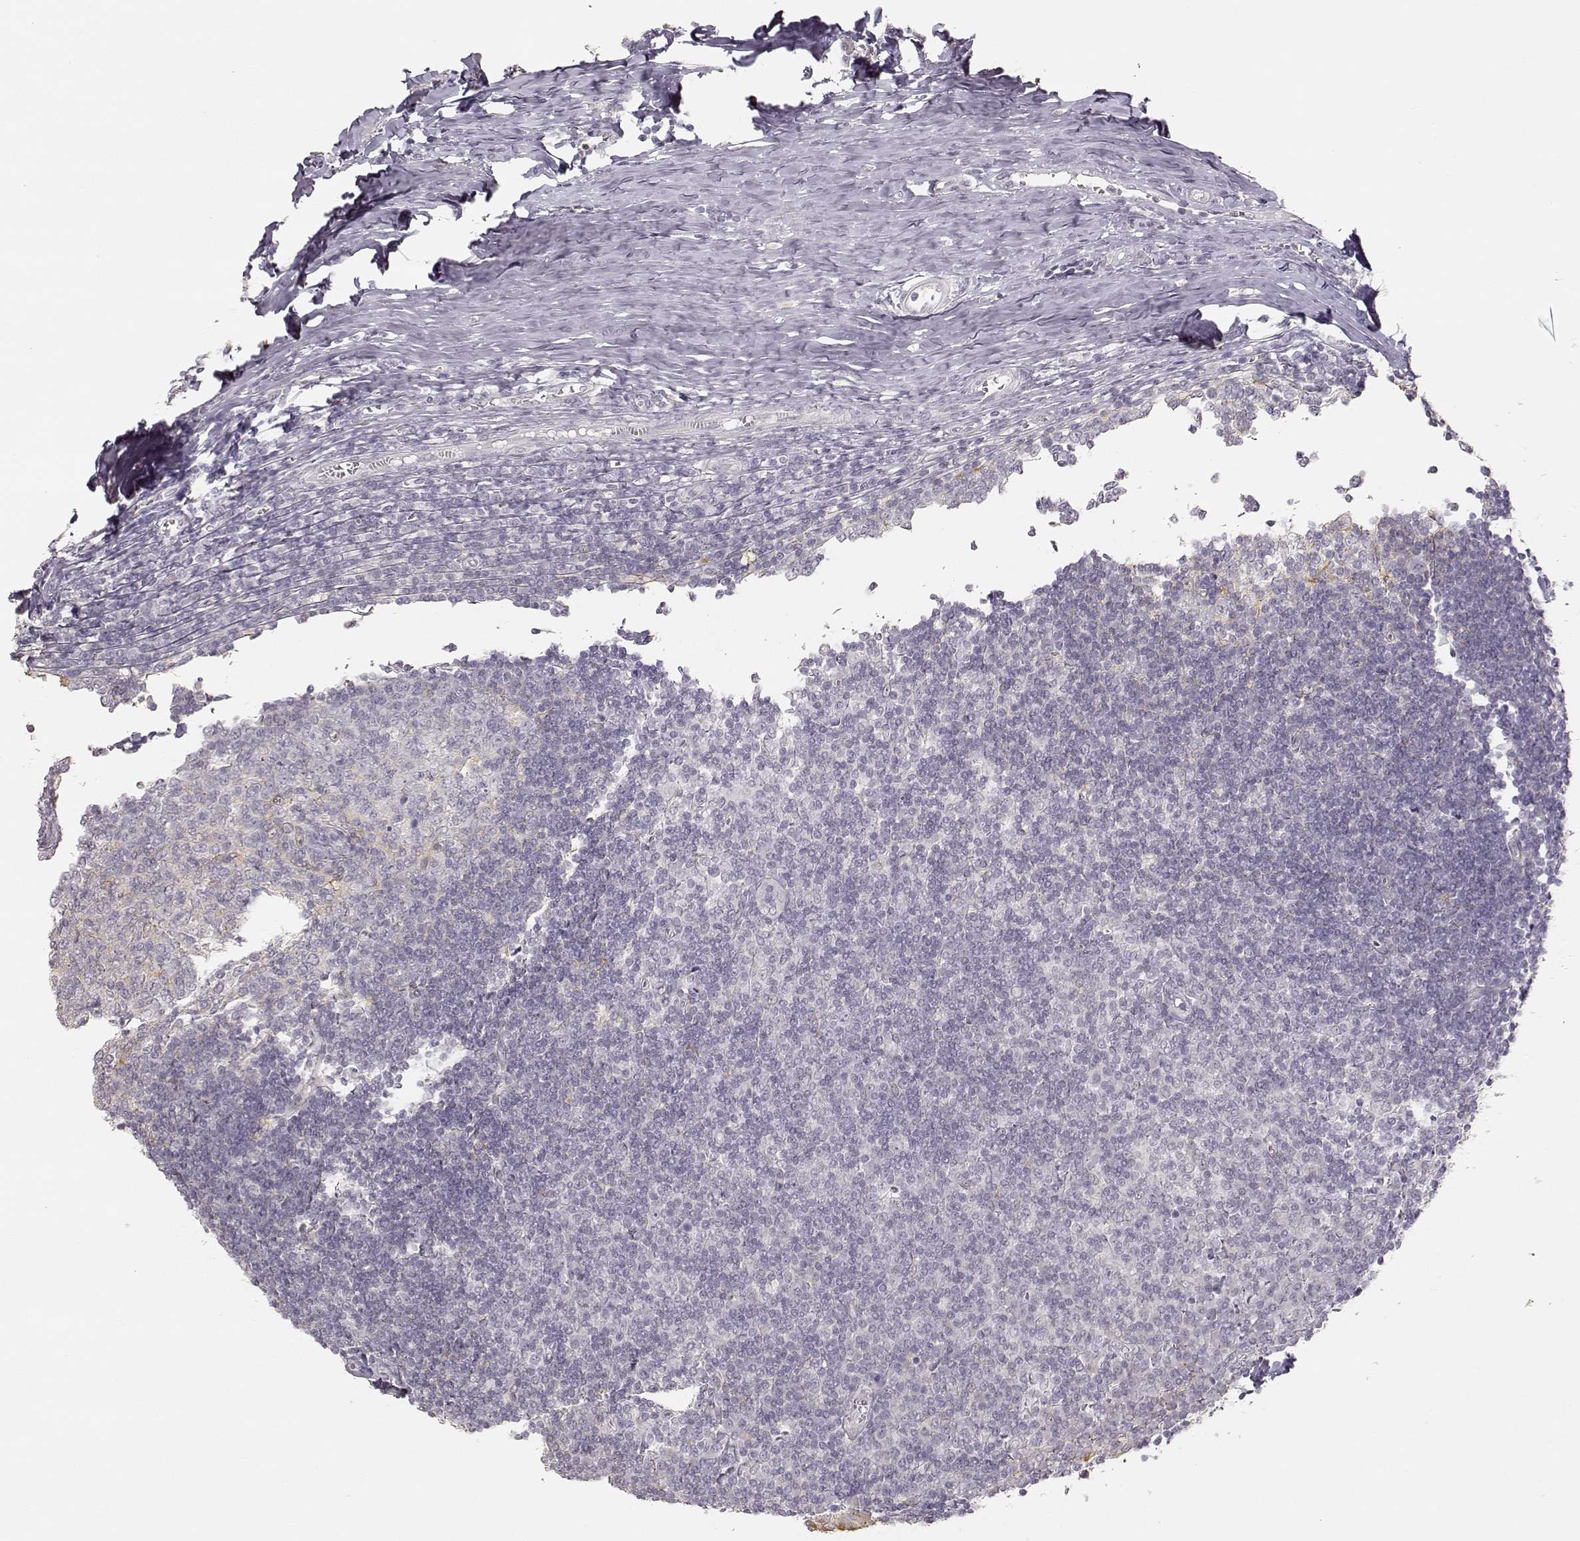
{"staining": {"intensity": "negative", "quantity": "none", "location": "none"}, "tissue": "tonsil", "cell_type": "Germinal center cells", "image_type": "normal", "snomed": [{"axis": "morphology", "description": "Normal tissue, NOS"}, {"axis": "topography", "description": "Tonsil"}], "caption": "A high-resolution histopathology image shows immunohistochemistry staining of unremarkable tonsil, which demonstrates no significant staining in germinal center cells. Nuclei are stained in blue.", "gene": "LAMC2", "patient": {"sex": "female", "age": 12}}